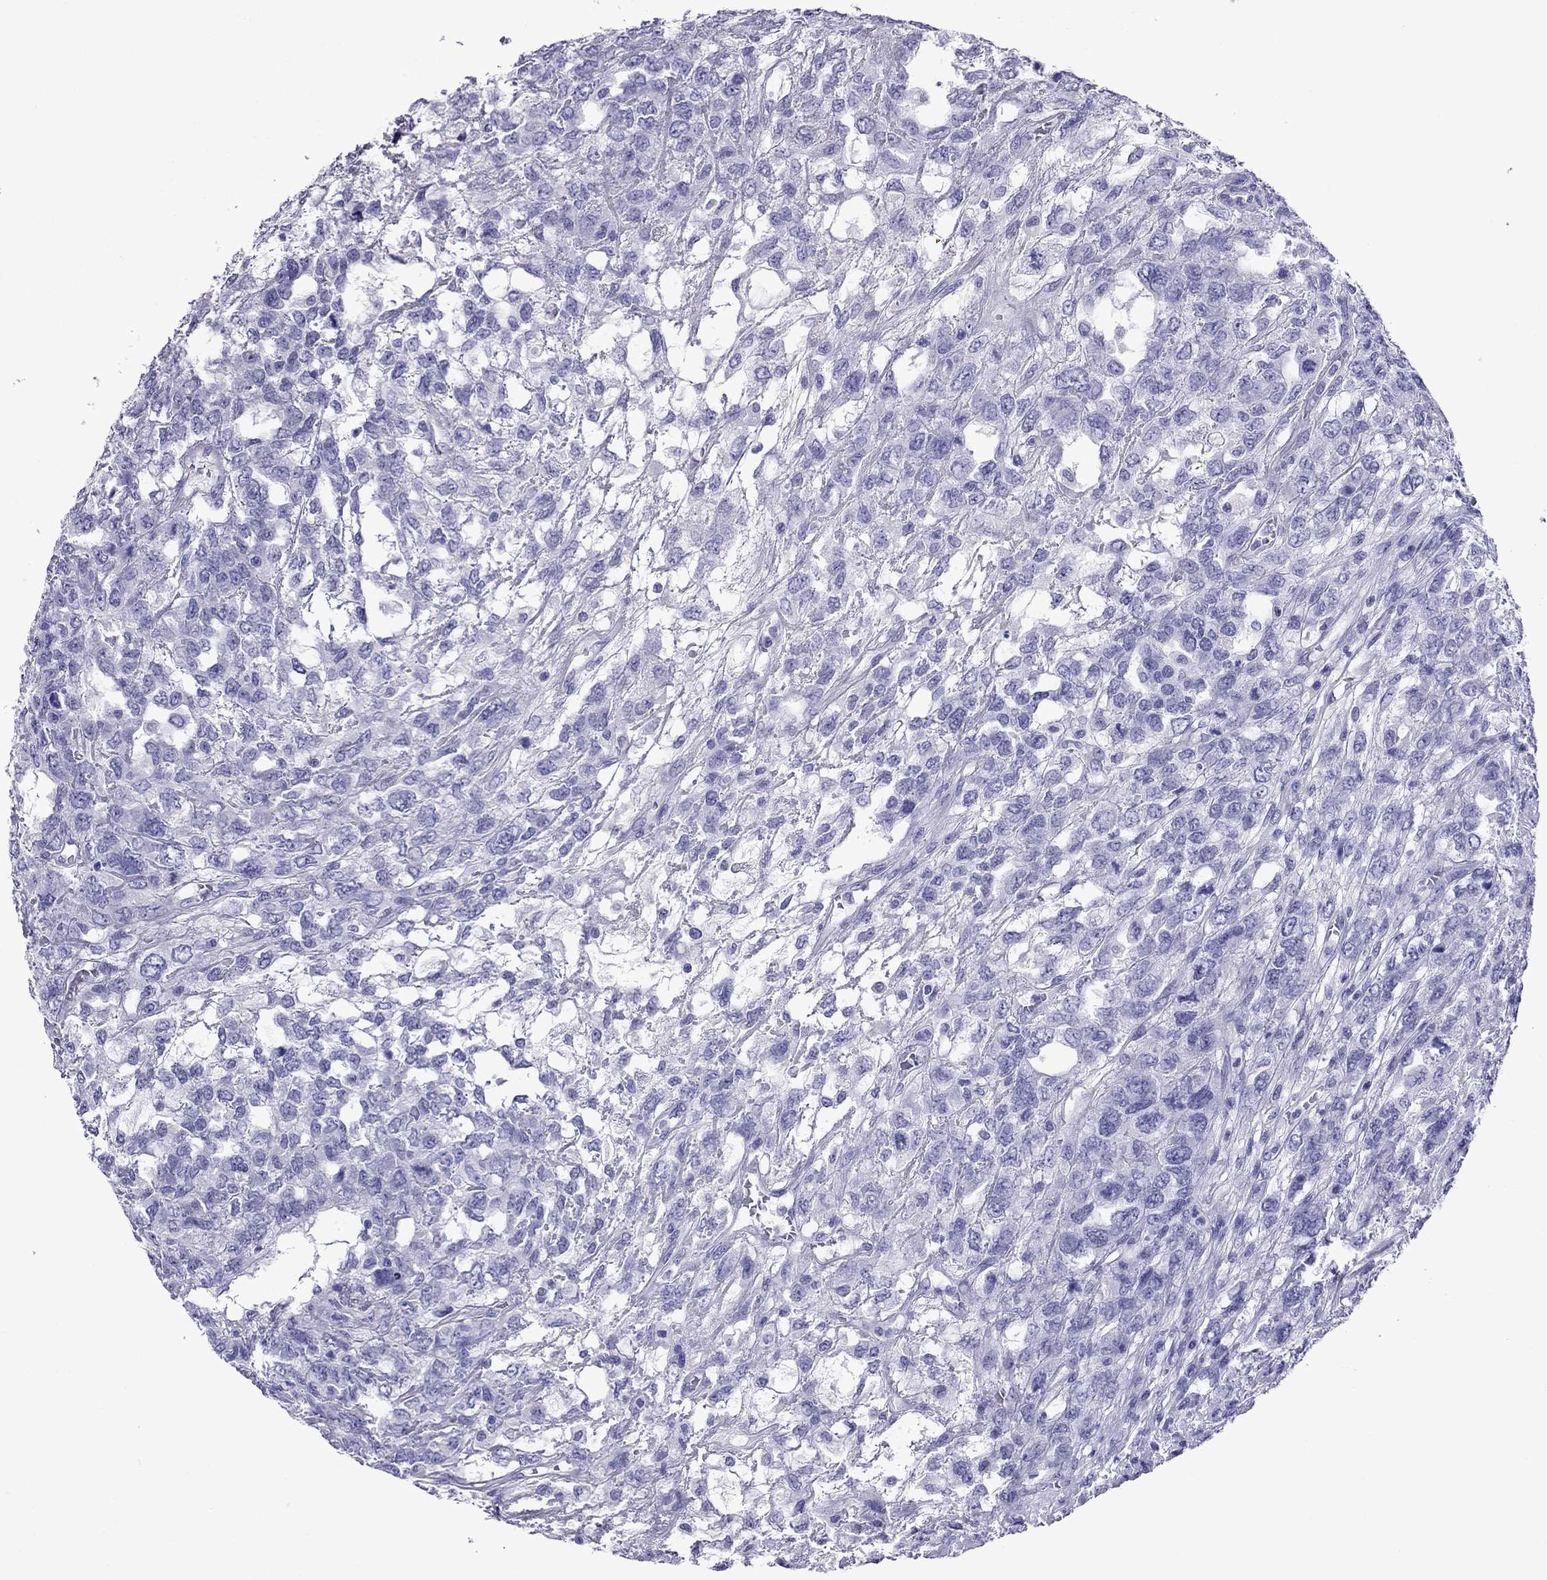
{"staining": {"intensity": "negative", "quantity": "none", "location": "none"}, "tissue": "testis cancer", "cell_type": "Tumor cells", "image_type": "cancer", "snomed": [{"axis": "morphology", "description": "Seminoma, NOS"}, {"axis": "topography", "description": "Testis"}], "caption": "DAB (3,3'-diaminobenzidine) immunohistochemical staining of seminoma (testis) demonstrates no significant positivity in tumor cells.", "gene": "CRYBA1", "patient": {"sex": "male", "age": 52}}